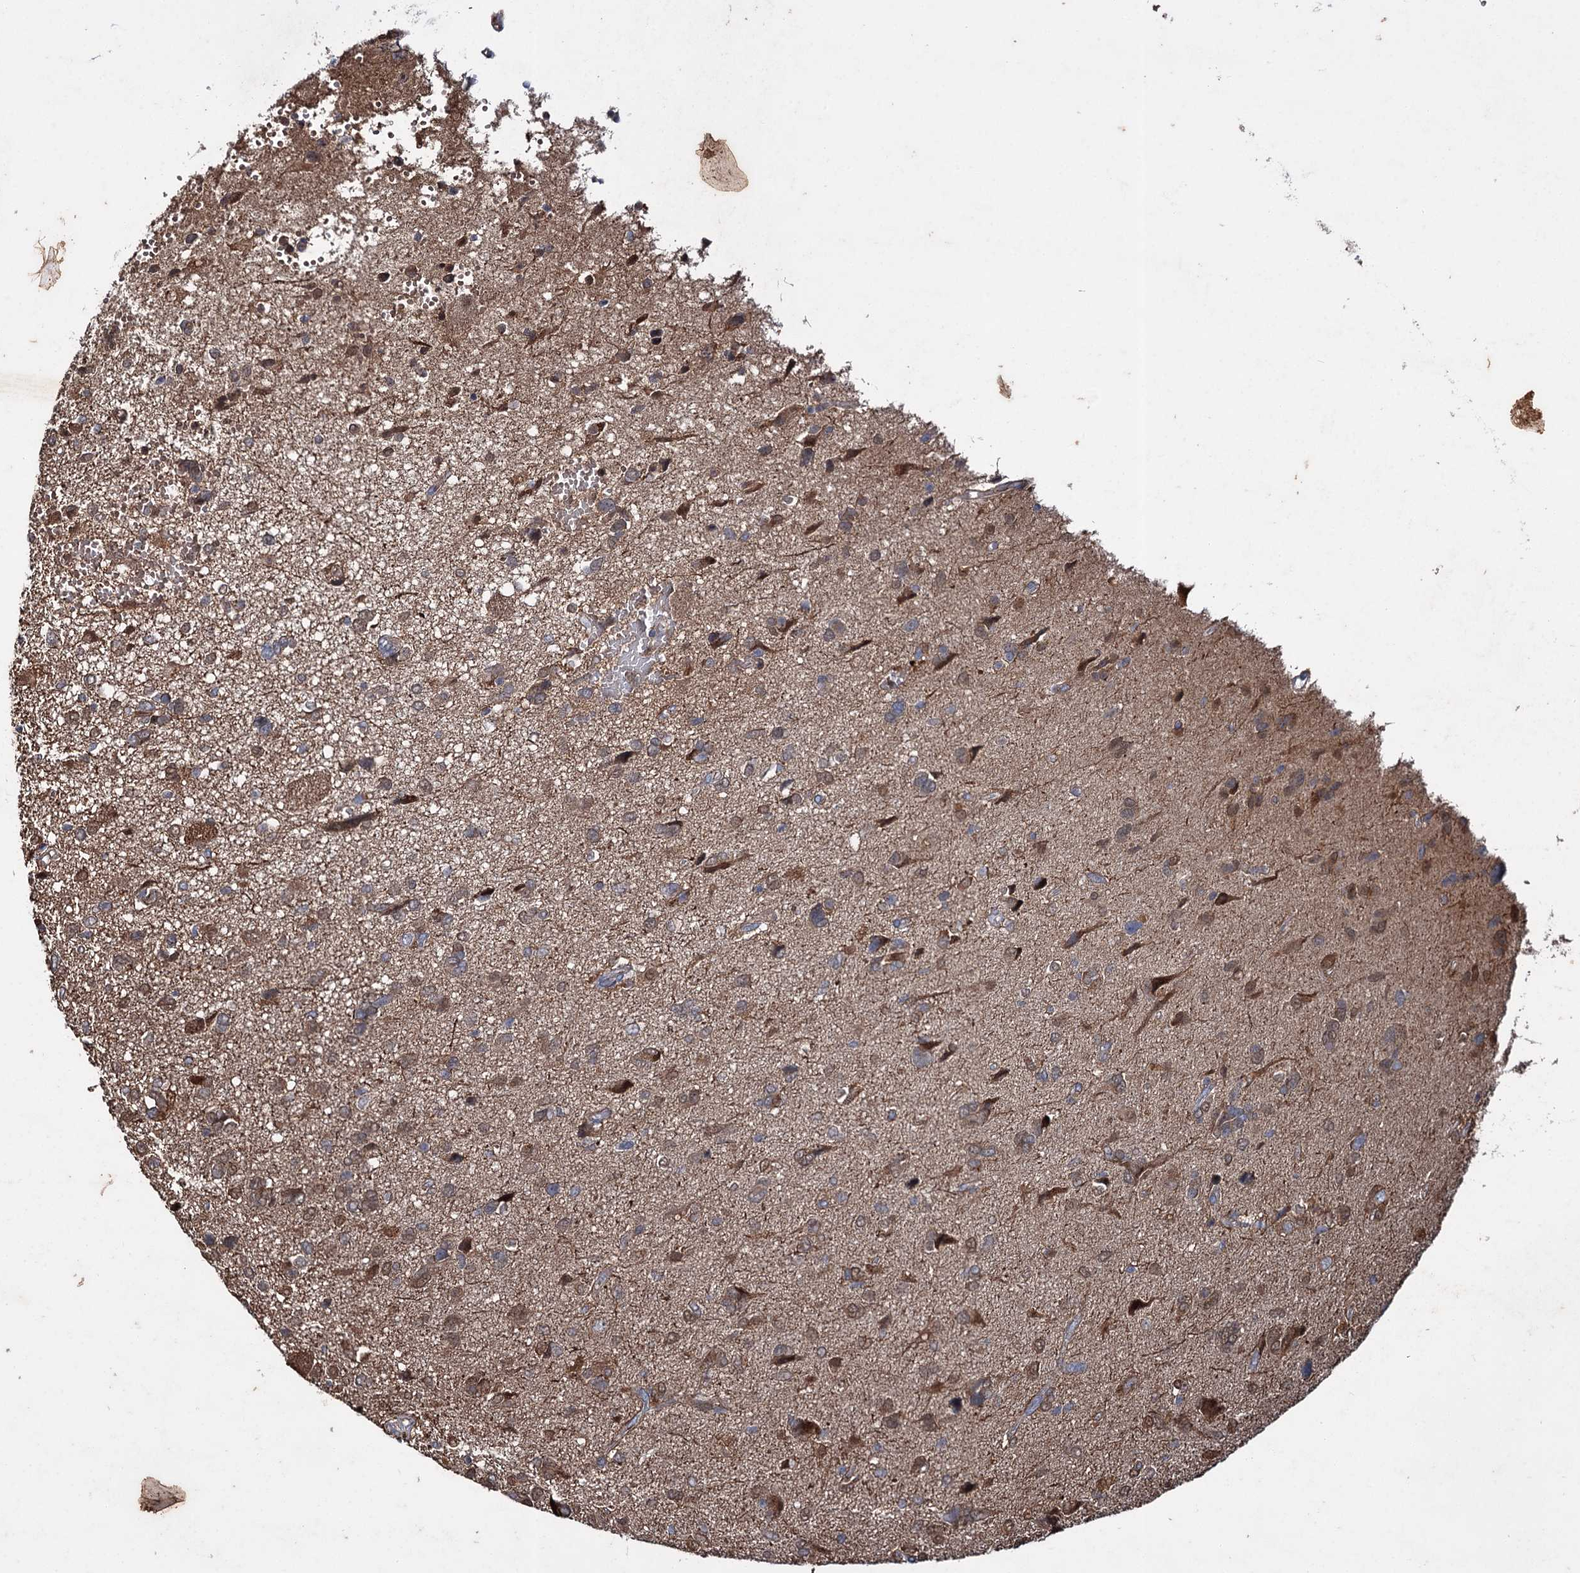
{"staining": {"intensity": "moderate", "quantity": "25%-75%", "location": "cytoplasmic/membranous,nuclear"}, "tissue": "glioma", "cell_type": "Tumor cells", "image_type": "cancer", "snomed": [{"axis": "morphology", "description": "Glioma, malignant, High grade"}, {"axis": "topography", "description": "Brain"}], "caption": "High-power microscopy captured an immunohistochemistry (IHC) image of glioma, revealing moderate cytoplasmic/membranous and nuclear staining in approximately 25%-75% of tumor cells.", "gene": "PTPN3", "patient": {"sex": "female", "age": 59}}